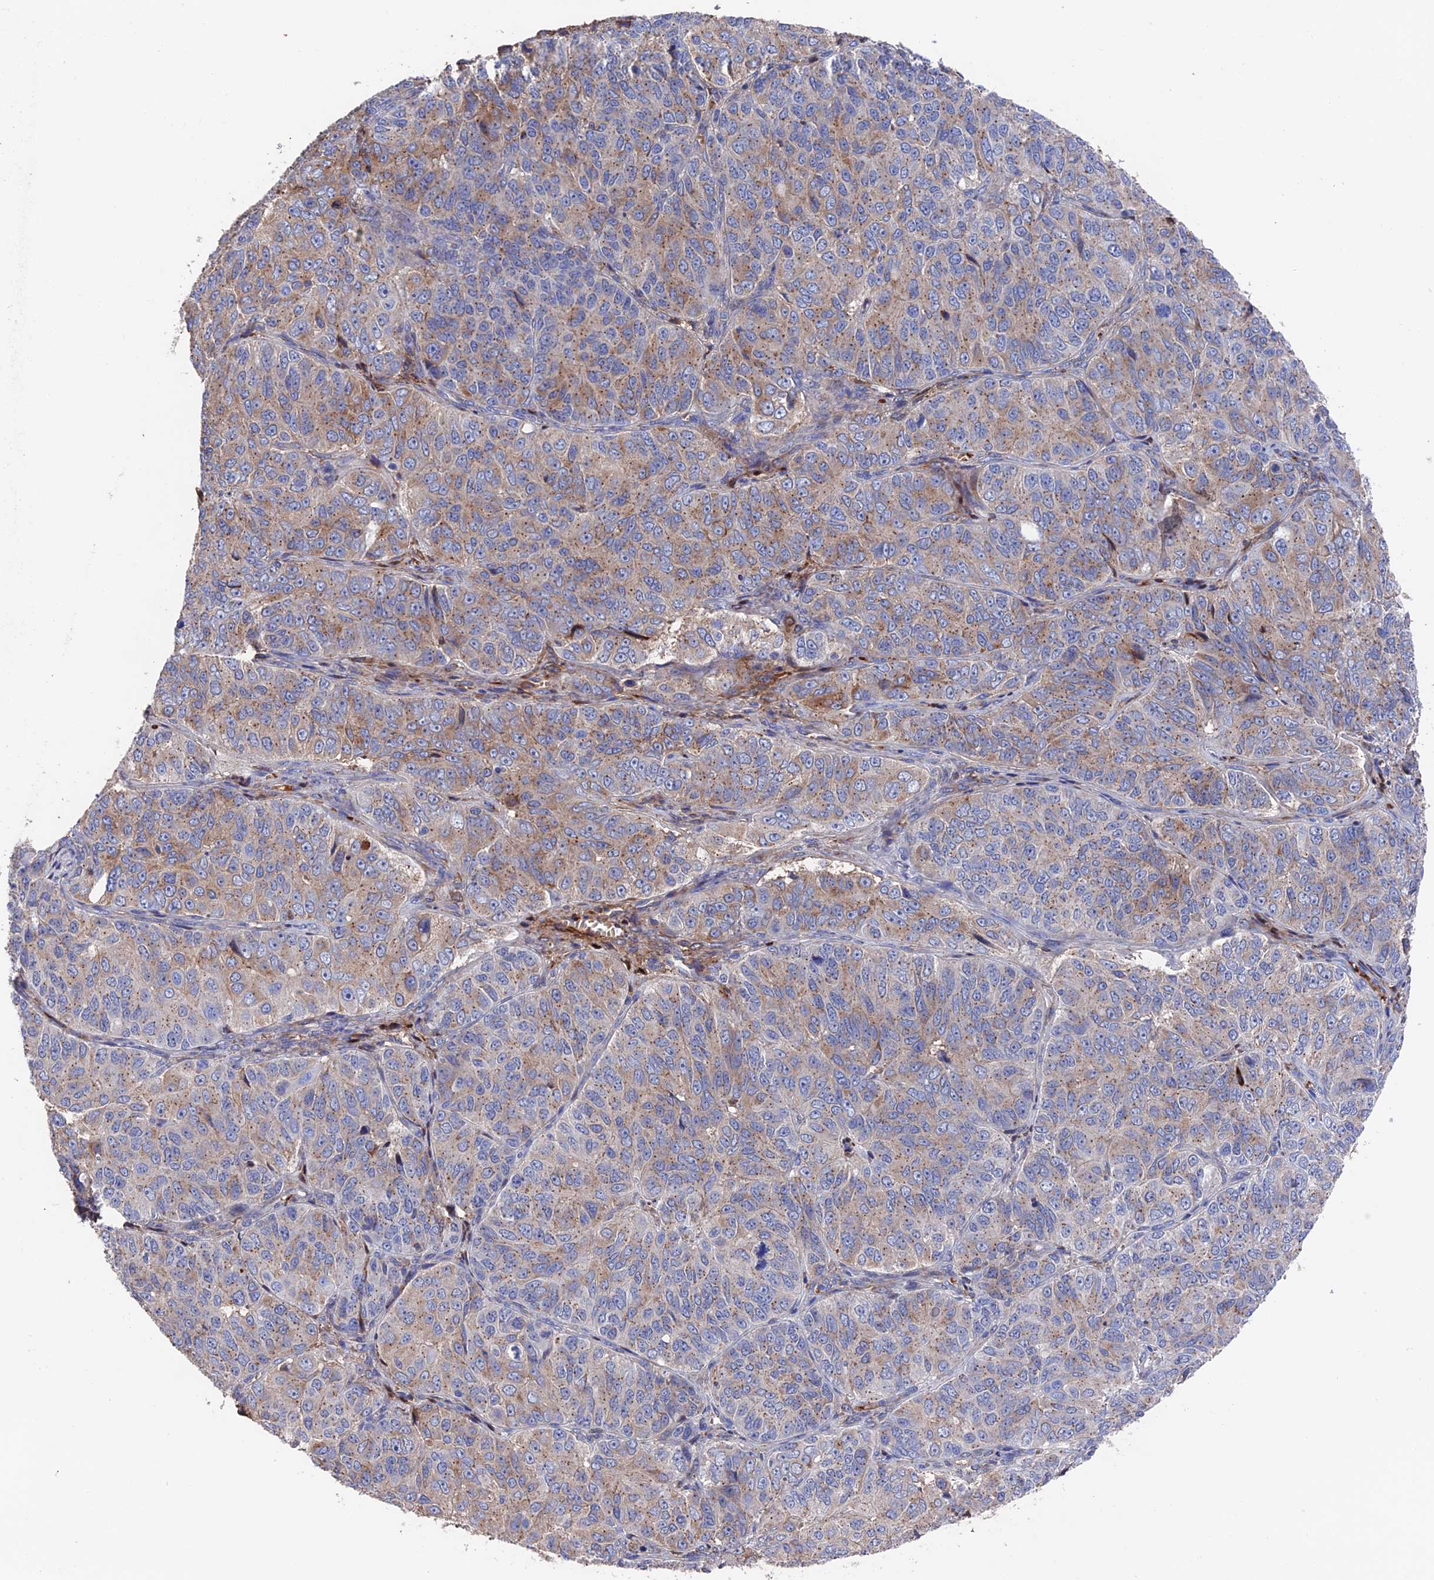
{"staining": {"intensity": "moderate", "quantity": "<25%", "location": "cytoplasmic/membranous"}, "tissue": "ovarian cancer", "cell_type": "Tumor cells", "image_type": "cancer", "snomed": [{"axis": "morphology", "description": "Carcinoma, endometroid"}, {"axis": "topography", "description": "Ovary"}], "caption": "Immunohistochemical staining of human ovarian cancer (endometroid carcinoma) demonstrates moderate cytoplasmic/membranous protein positivity in approximately <25% of tumor cells.", "gene": "HPF1", "patient": {"sex": "female", "age": 51}}